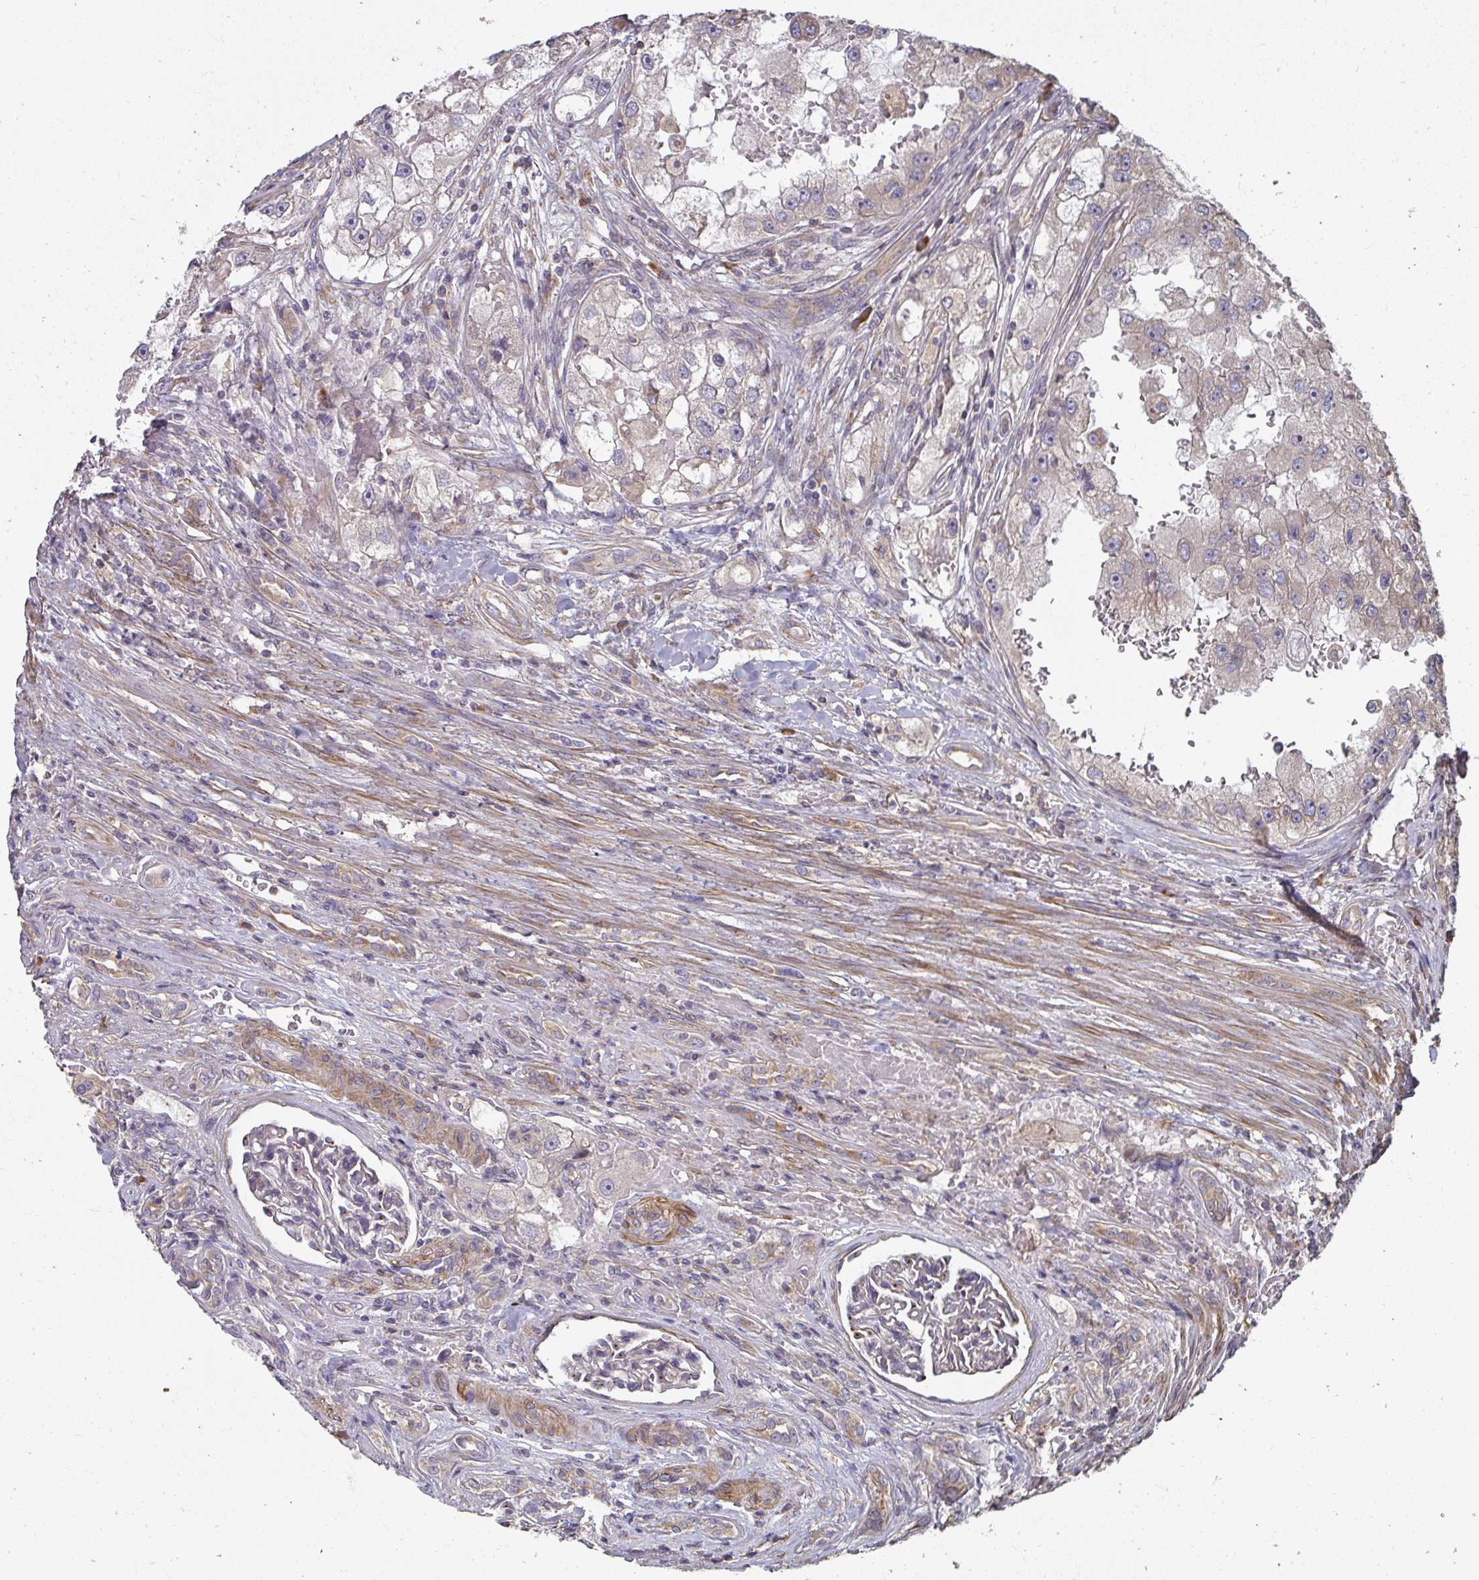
{"staining": {"intensity": "weak", "quantity": "25%-75%", "location": "cytoplasmic/membranous"}, "tissue": "renal cancer", "cell_type": "Tumor cells", "image_type": "cancer", "snomed": [{"axis": "morphology", "description": "Adenocarcinoma, NOS"}, {"axis": "topography", "description": "Kidney"}], "caption": "Protein expression analysis of human renal adenocarcinoma reveals weak cytoplasmic/membranous positivity in approximately 25%-75% of tumor cells. The staining is performed using DAB (3,3'-diaminobenzidine) brown chromogen to label protein expression. The nuclei are counter-stained blue using hematoxylin.", "gene": "ZFYVE28", "patient": {"sex": "male", "age": 63}}